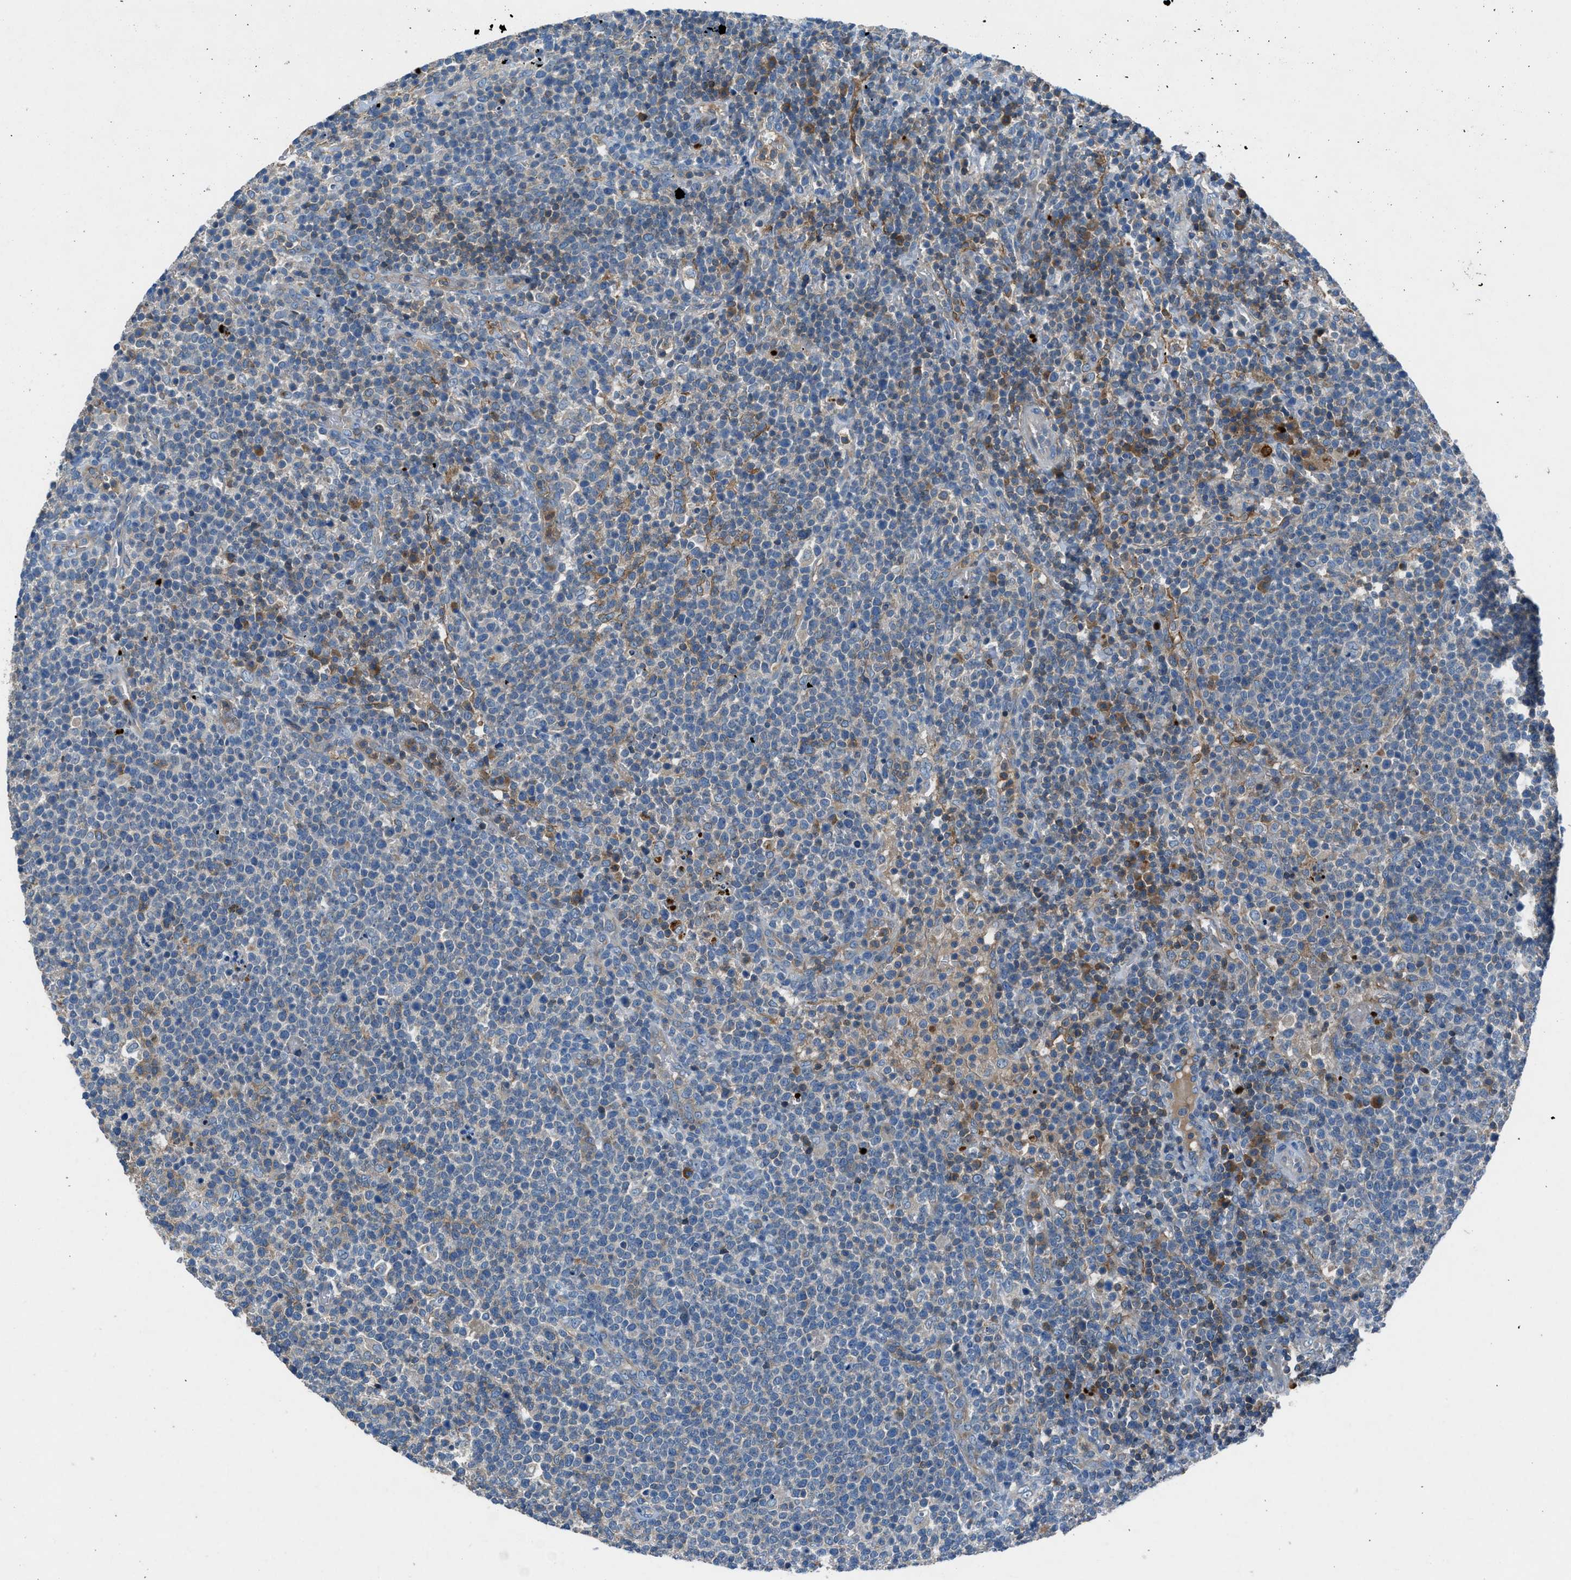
{"staining": {"intensity": "negative", "quantity": "none", "location": "none"}, "tissue": "lymphoma", "cell_type": "Tumor cells", "image_type": "cancer", "snomed": [{"axis": "morphology", "description": "Malignant lymphoma, non-Hodgkin's type, High grade"}, {"axis": "topography", "description": "Lymph node"}], "caption": "This is an immunohistochemistry photomicrograph of human high-grade malignant lymphoma, non-Hodgkin's type. There is no staining in tumor cells.", "gene": "BMP1", "patient": {"sex": "male", "age": 61}}